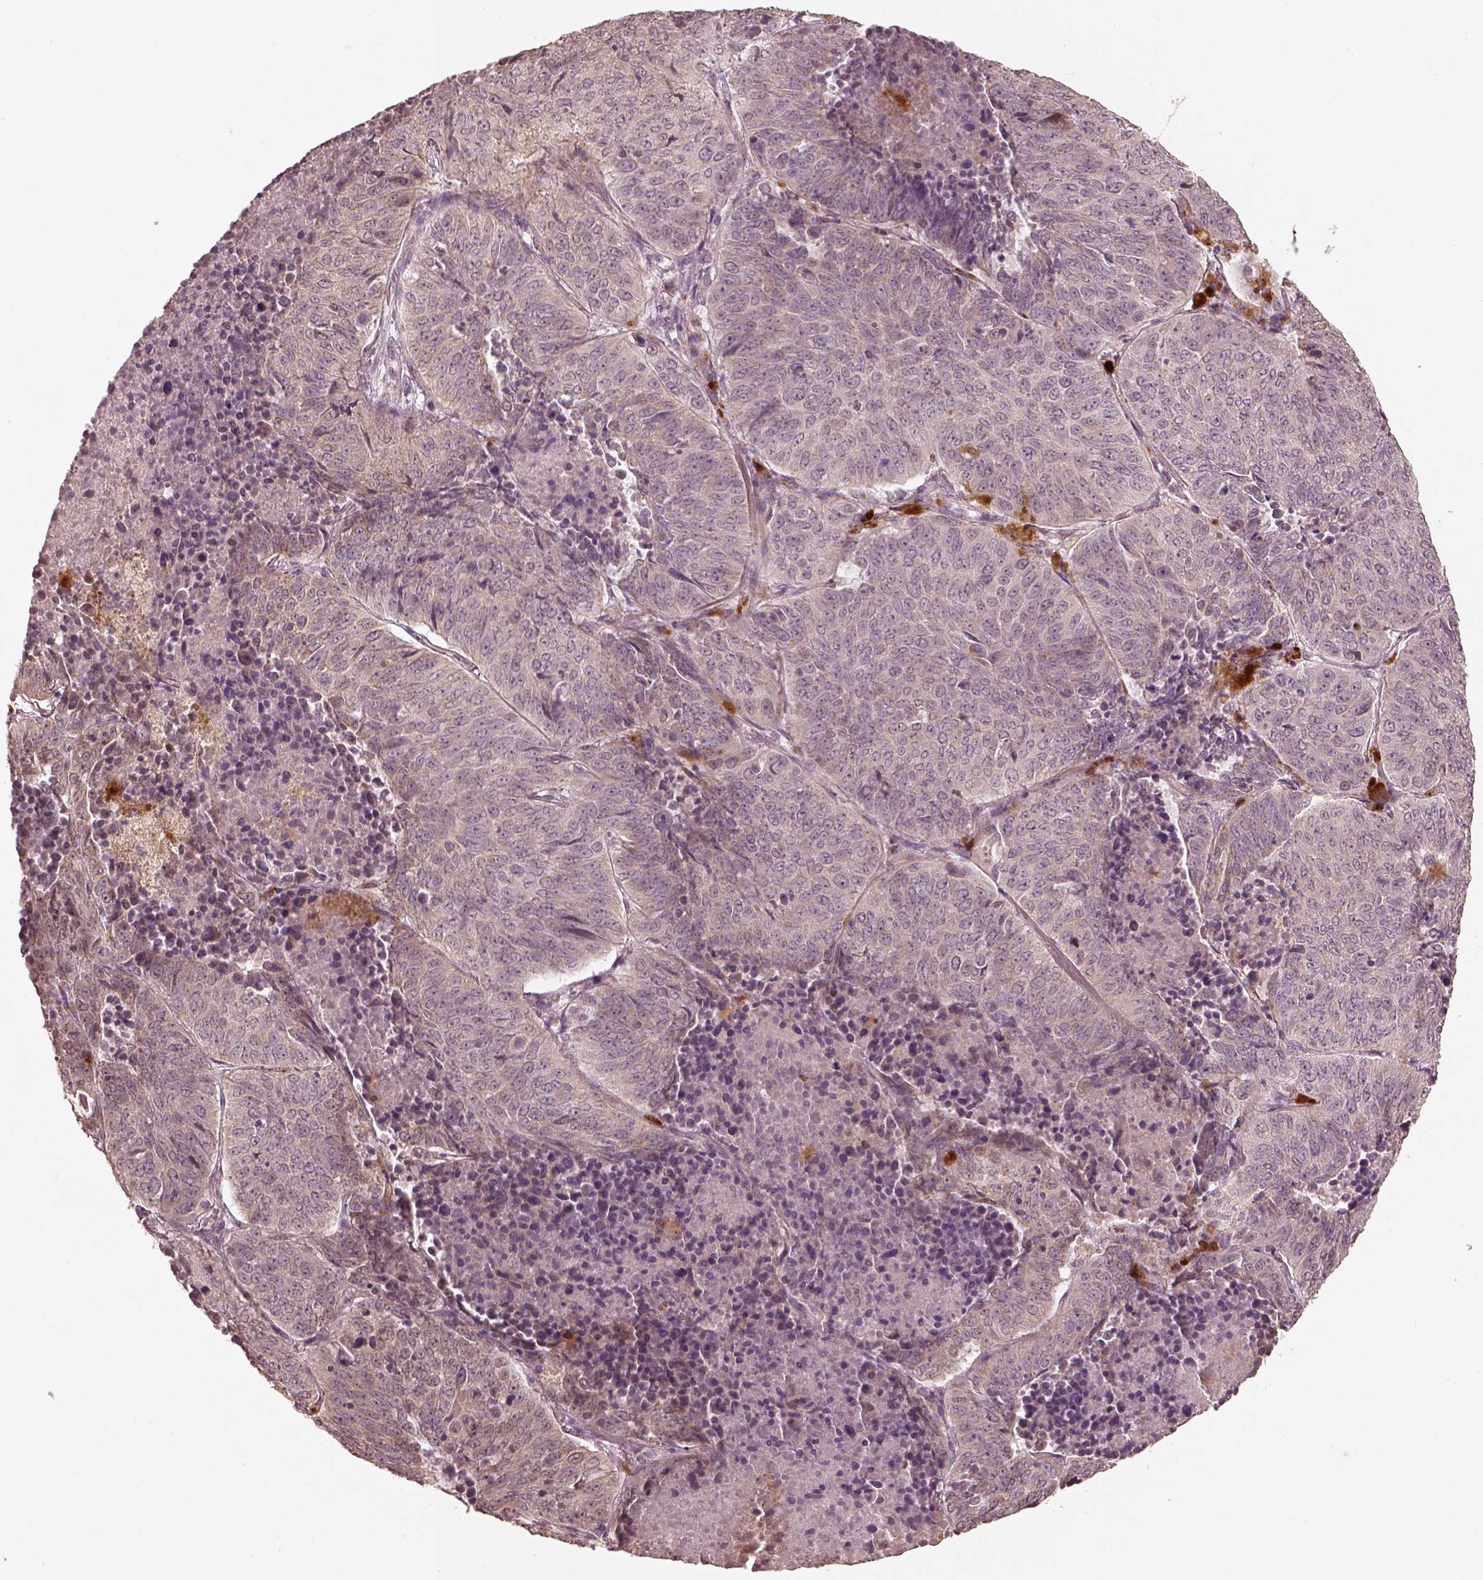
{"staining": {"intensity": "negative", "quantity": "none", "location": "none"}, "tissue": "lung cancer", "cell_type": "Tumor cells", "image_type": "cancer", "snomed": [{"axis": "morphology", "description": "Normal tissue, NOS"}, {"axis": "morphology", "description": "Squamous cell carcinoma, NOS"}, {"axis": "topography", "description": "Bronchus"}, {"axis": "topography", "description": "Lung"}], "caption": "Photomicrograph shows no significant protein positivity in tumor cells of squamous cell carcinoma (lung).", "gene": "SLC25A46", "patient": {"sex": "male", "age": 64}}